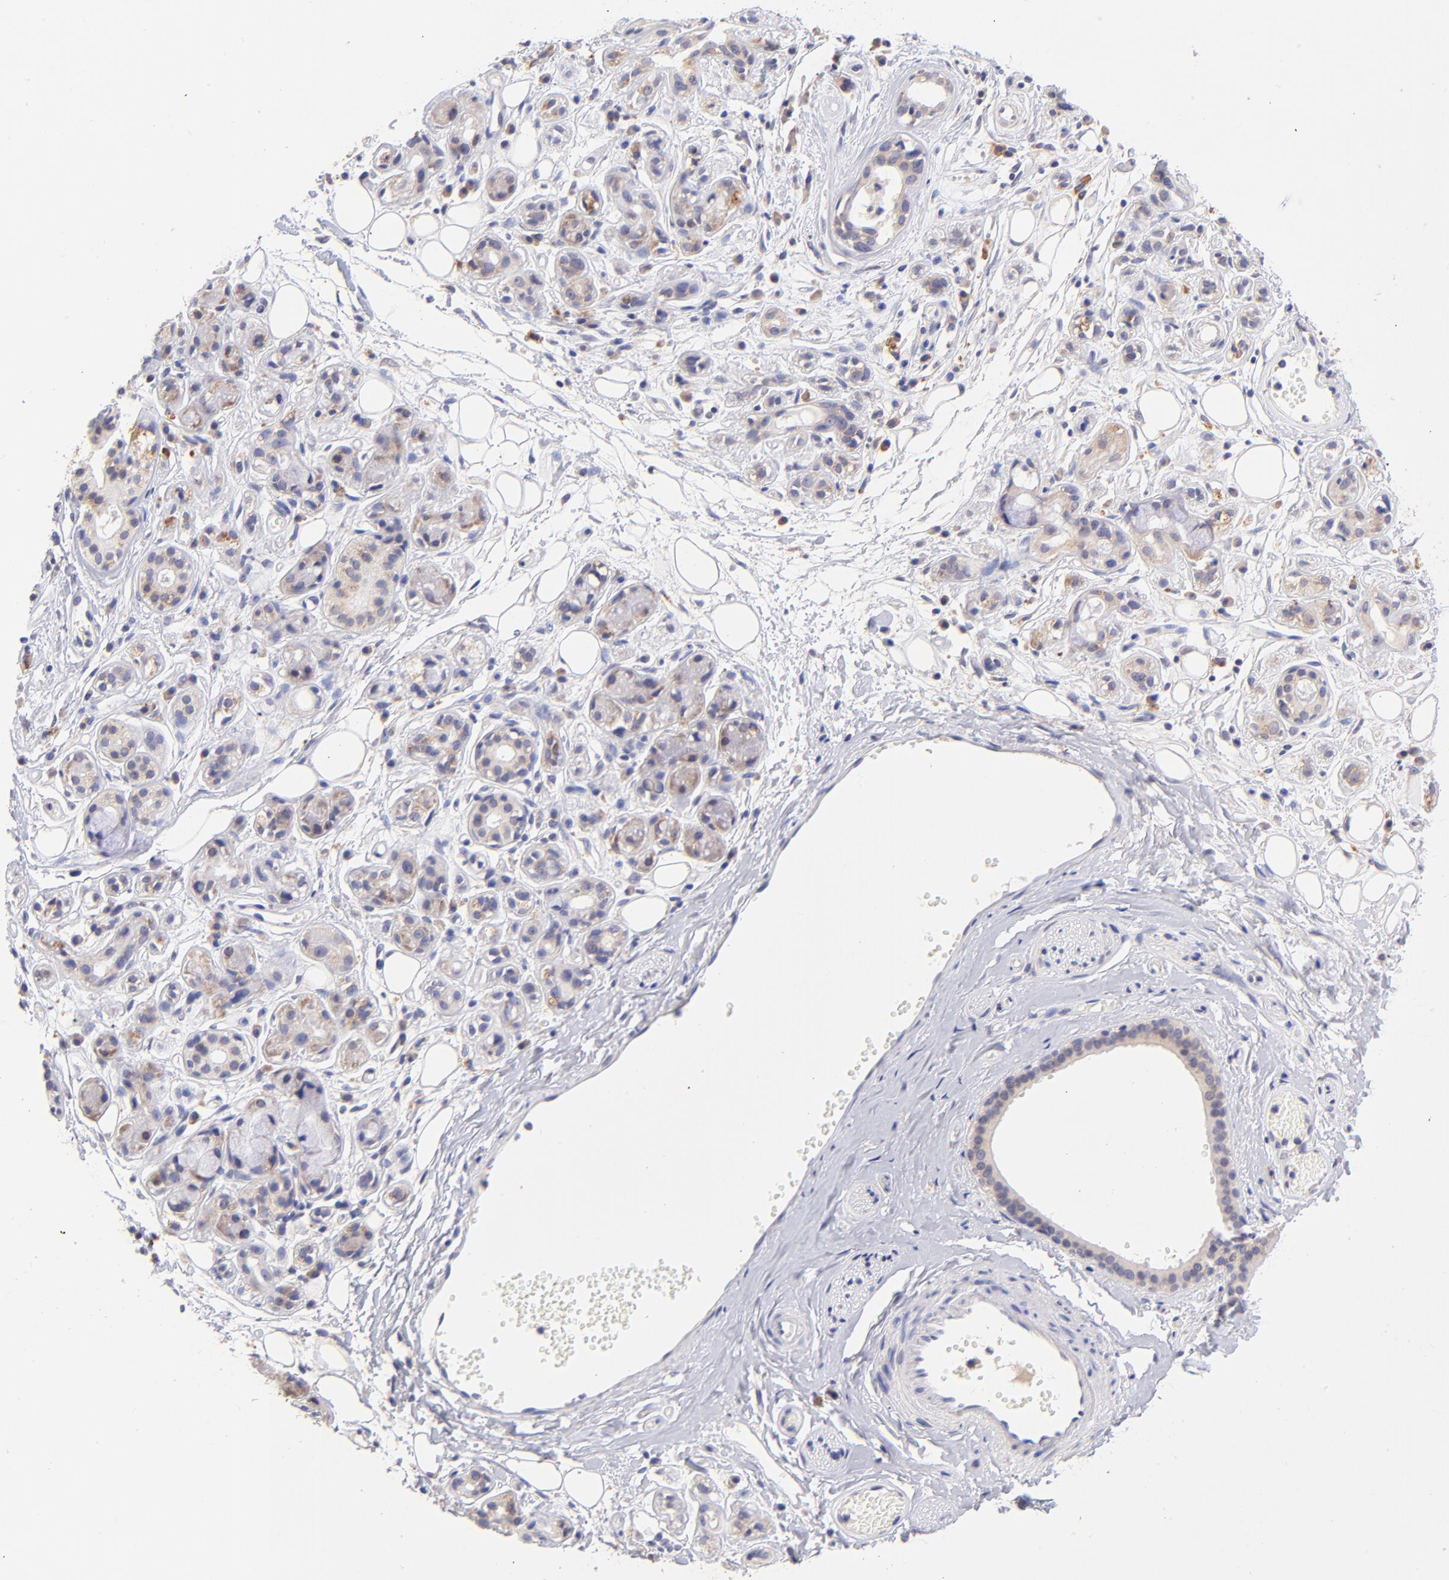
{"staining": {"intensity": "moderate", "quantity": ">75%", "location": "cytoplasmic/membranous"}, "tissue": "salivary gland", "cell_type": "Glandular cells", "image_type": "normal", "snomed": [{"axis": "morphology", "description": "Normal tissue, NOS"}, {"axis": "topography", "description": "Salivary gland"}], "caption": "Immunohistochemistry (IHC) image of unremarkable human salivary gland stained for a protein (brown), which shows medium levels of moderate cytoplasmic/membranous staining in approximately >75% of glandular cells.", "gene": "RPL11", "patient": {"sex": "male", "age": 54}}